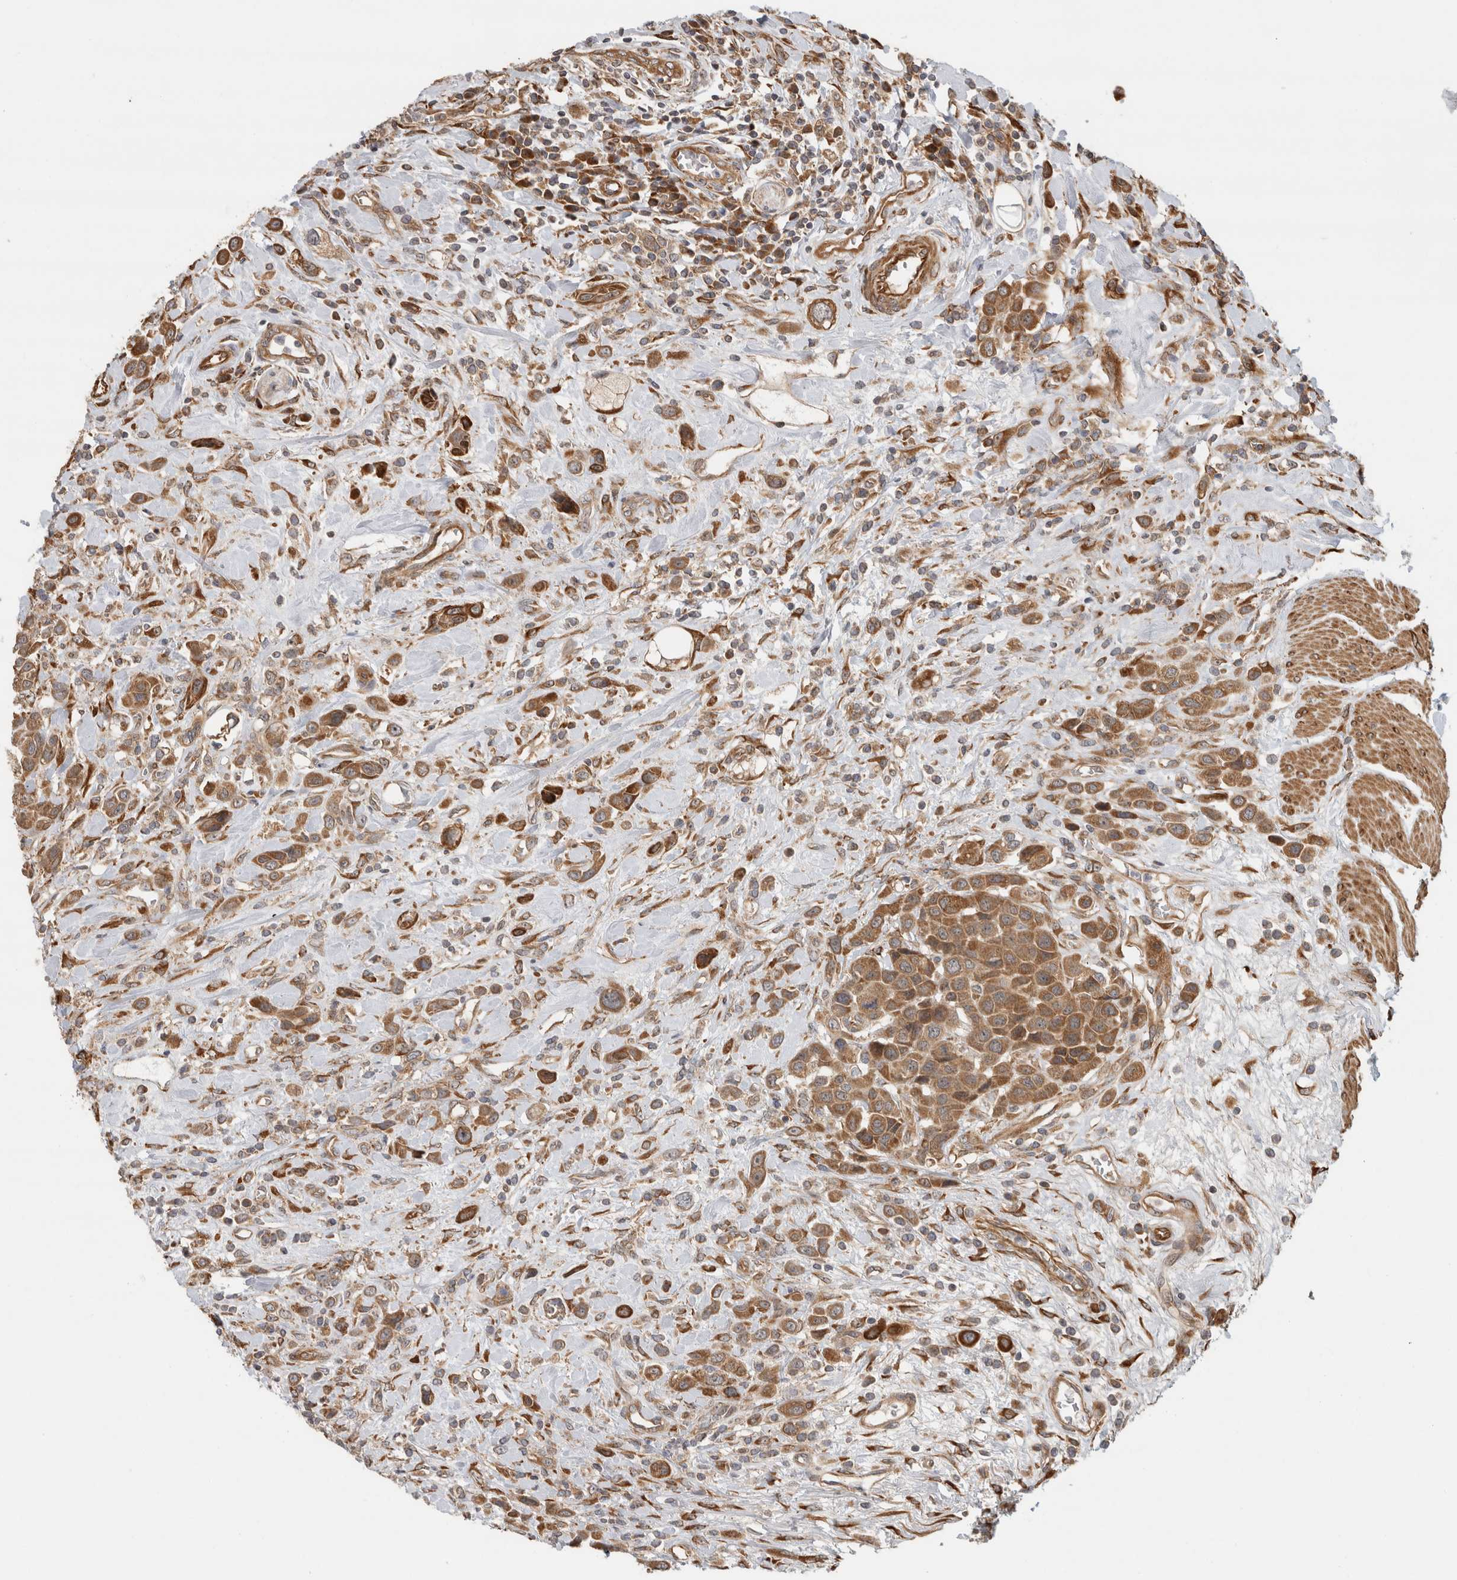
{"staining": {"intensity": "moderate", "quantity": ">75%", "location": "cytoplasmic/membranous"}, "tissue": "urothelial cancer", "cell_type": "Tumor cells", "image_type": "cancer", "snomed": [{"axis": "morphology", "description": "Urothelial carcinoma, High grade"}, {"axis": "topography", "description": "Urinary bladder"}], "caption": "This is an image of IHC staining of high-grade urothelial carcinoma, which shows moderate staining in the cytoplasmic/membranous of tumor cells.", "gene": "TUBD1", "patient": {"sex": "male", "age": 50}}